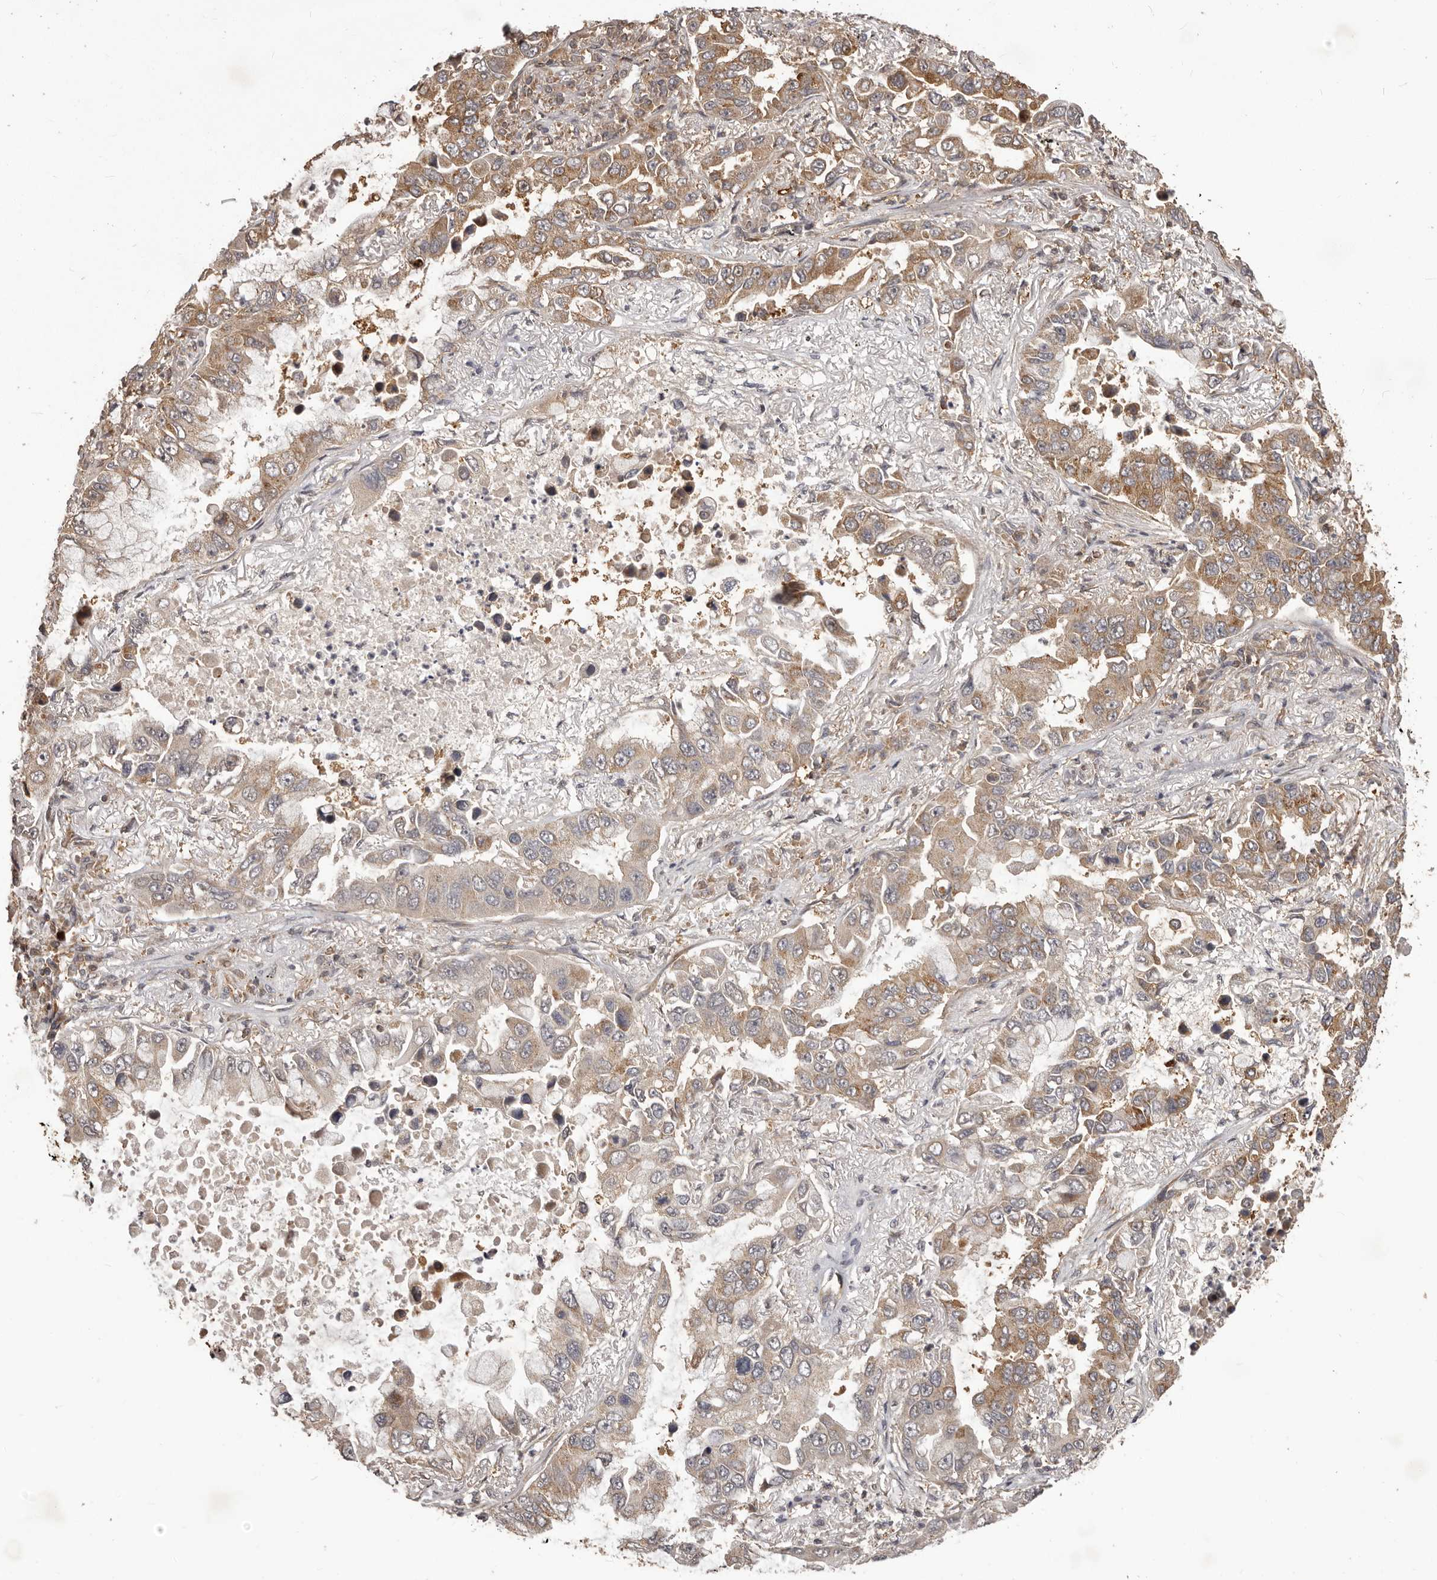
{"staining": {"intensity": "weak", "quantity": ">75%", "location": "cytoplasmic/membranous"}, "tissue": "lung cancer", "cell_type": "Tumor cells", "image_type": "cancer", "snomed": [{"axis": "morphology", "description": "Adenocarcinoma, NOS"}, {"axis": "topography", "description": "Lung"}], "caption": "Protein staining demonstrates weak cytoplasmic/membranous positivity in approximately >75% of tumor cells in lung adenocarcinoma.", "gene": "MTO1", "patient": {"sex": "male", "age": 64}}